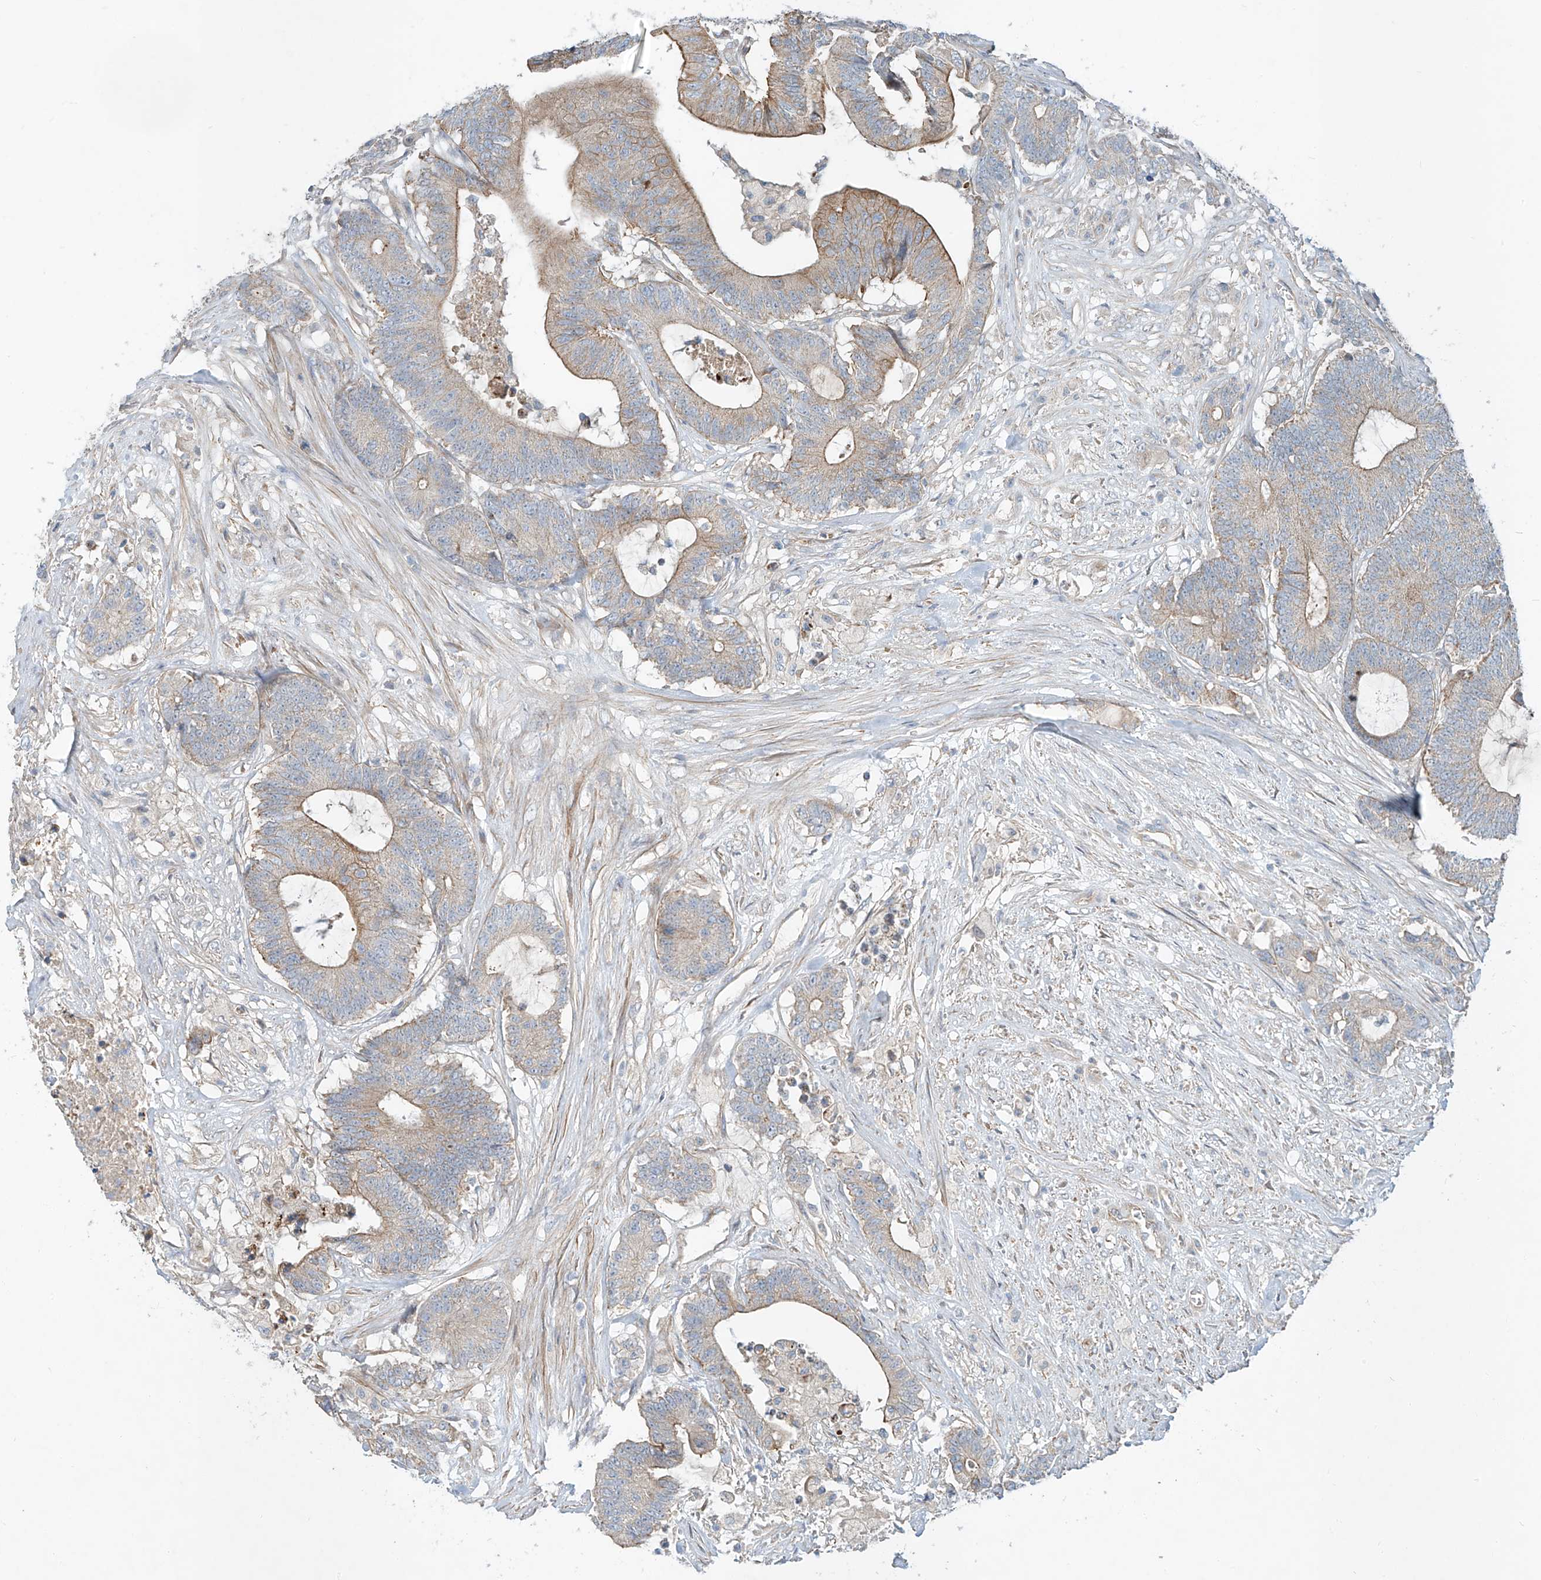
{"staining": {"intensity": "moderate", "quantity": "25%-75%", "location": "cytoplasmic/membranous"}, "tissue": "colorectal cancer", "cell_type": "Tumor cells", "image_type": "cancer", "snomed": [{"axis": "morphology", "description": "Adenocarcinoma, NOS"}, {"axis": "topography", "description": "Colon"}], "caption": "Immunohistochemistry of human colorectal cancer displays medium levels of moderate cytoplasmic/membranous staining in about 25%-75% of tumor cells.", "gene": "AJM1", "patient": {"sex": "female", "age": 84}}